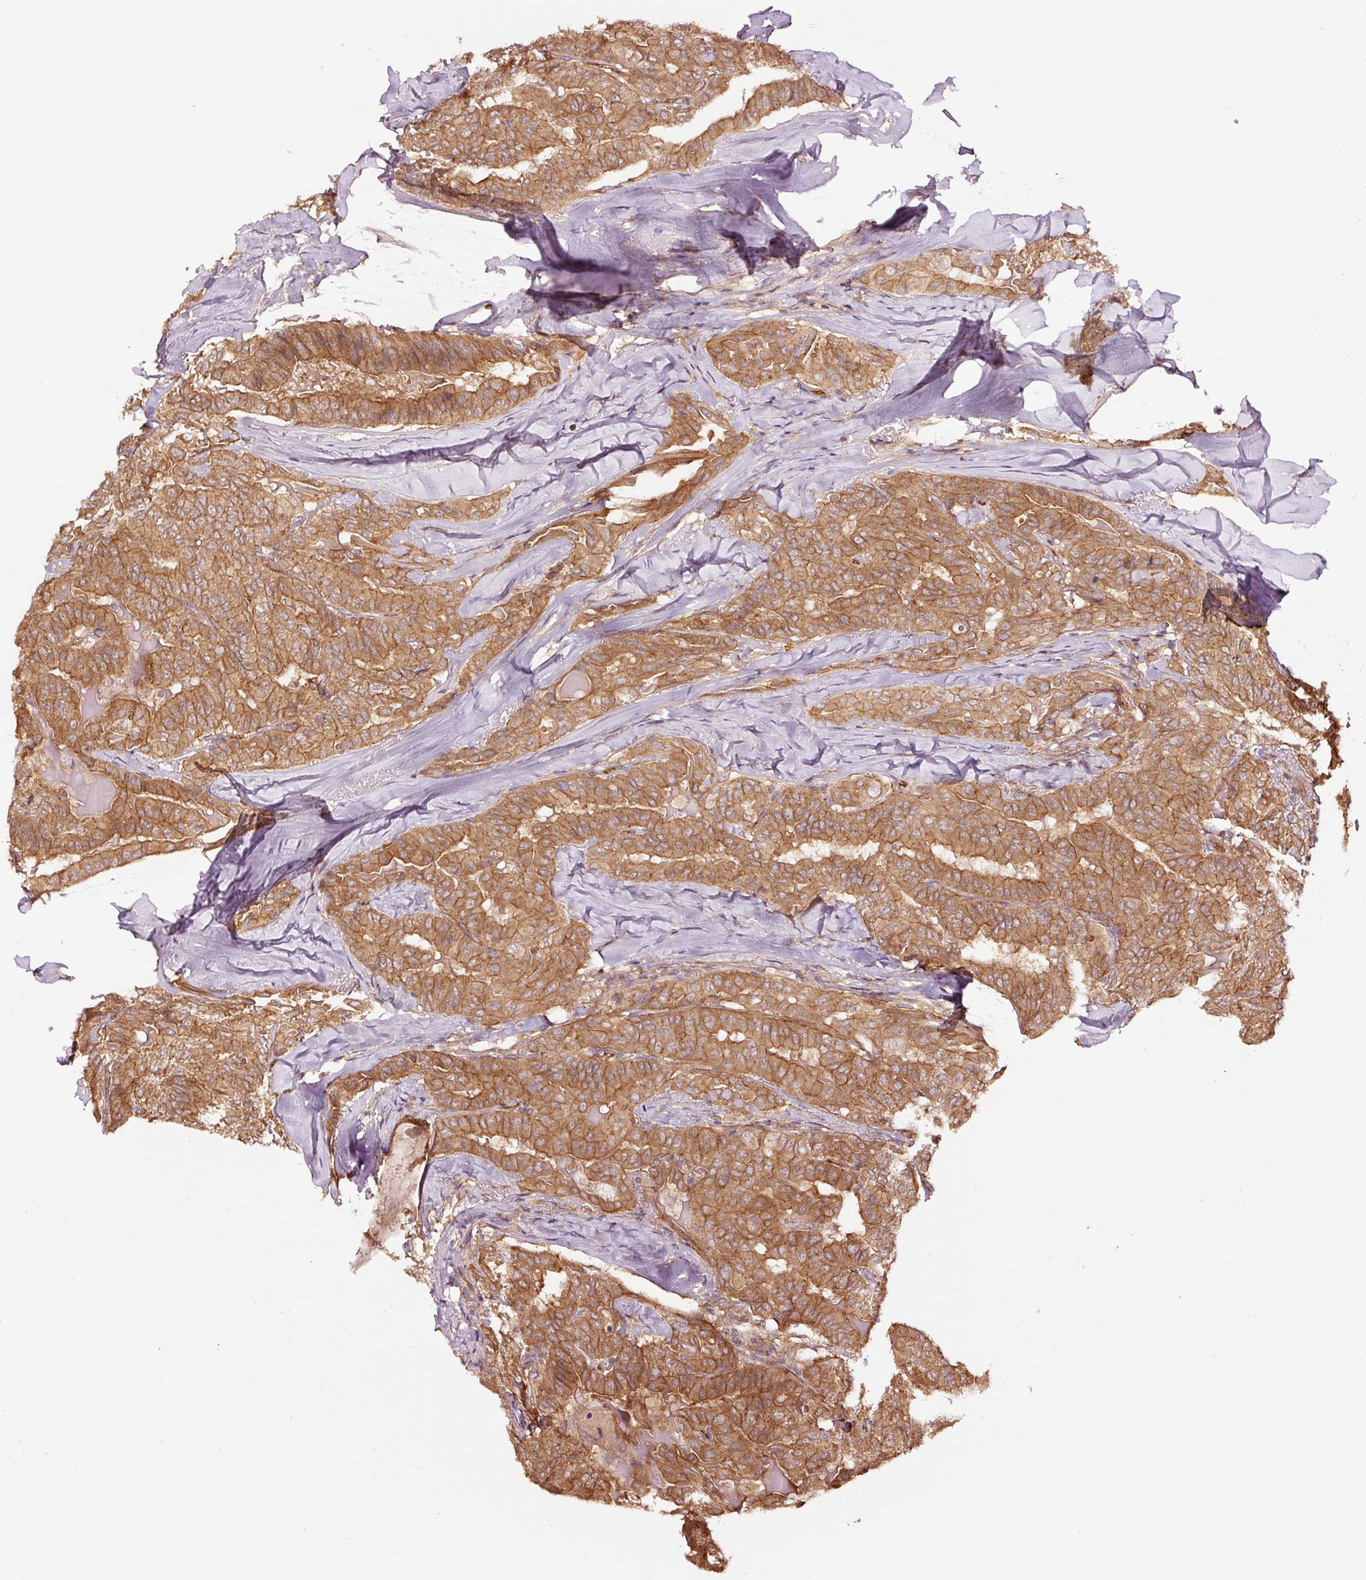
{"staining": {"intensity": "moderate", "quantity": ">75%", "location": "cytoplasmic/membranous"}, "tissue": "thyroid cancer", "cell_type": "Tumor cells", "image_type": "cancer", "snomed": [{"axis": "morphology", "description": "Papillary adenocarcinoma, NOS"}, {"axis": "topography", "description": "Thyroid gland"}], "caption": "Immunohistochemical staining of thyroid cancer displays medium levels of moderate cytoplasmic/membranous expression in approximately >75% of tumor cells.", "gene": "METAP1", "patient": {"sex": "female", "age": 68}}